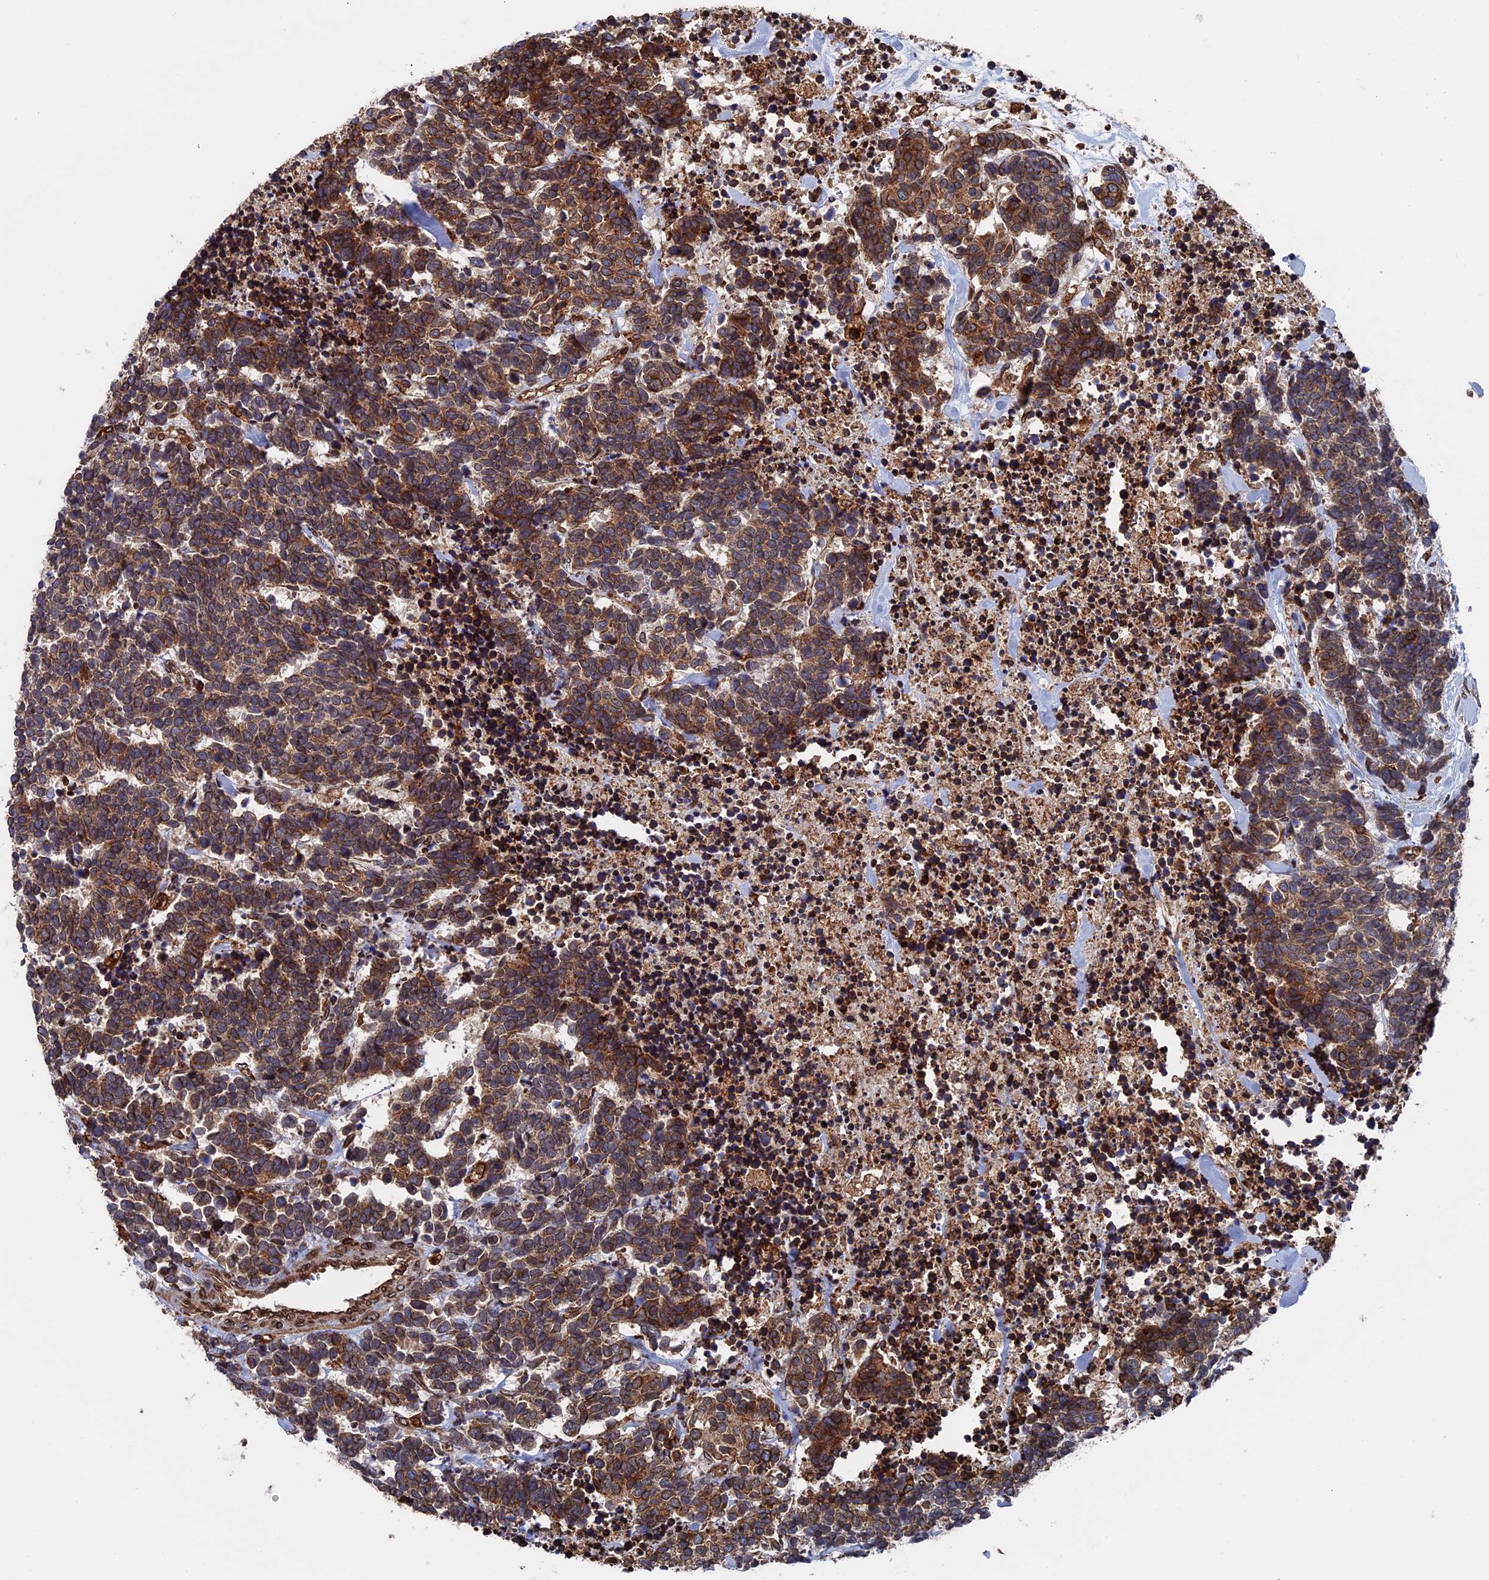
{"staining": {"intensity": "moderate", "quantity": ">75%", "location": "cytoplasmic/membranous"}, "tissue": "carcinoid", "cell_type": "Tumor cells", "image_type": "cancer", "snomed": [{"axis": "morphology", "description": "Carcinoma, NOS"}, {"axis": "morphology", "description": "Carcinoid, malignant, NOS"}, {"axis": "topography", "description": "Urinary bladder"}], "caption": "A high-resolution histopathology image shows immunohistochemistry staining of carcinoma, which exhibits moderate cytoplasmic/membranous expression in approximately >75% of tumor cells. Using DAB (brown) and hematoxylin (blue) stains, captured at high magnification using brightfield microscopy.", "gene": "RPUSD1", "patient": {"sex": "male", "age": 57}}